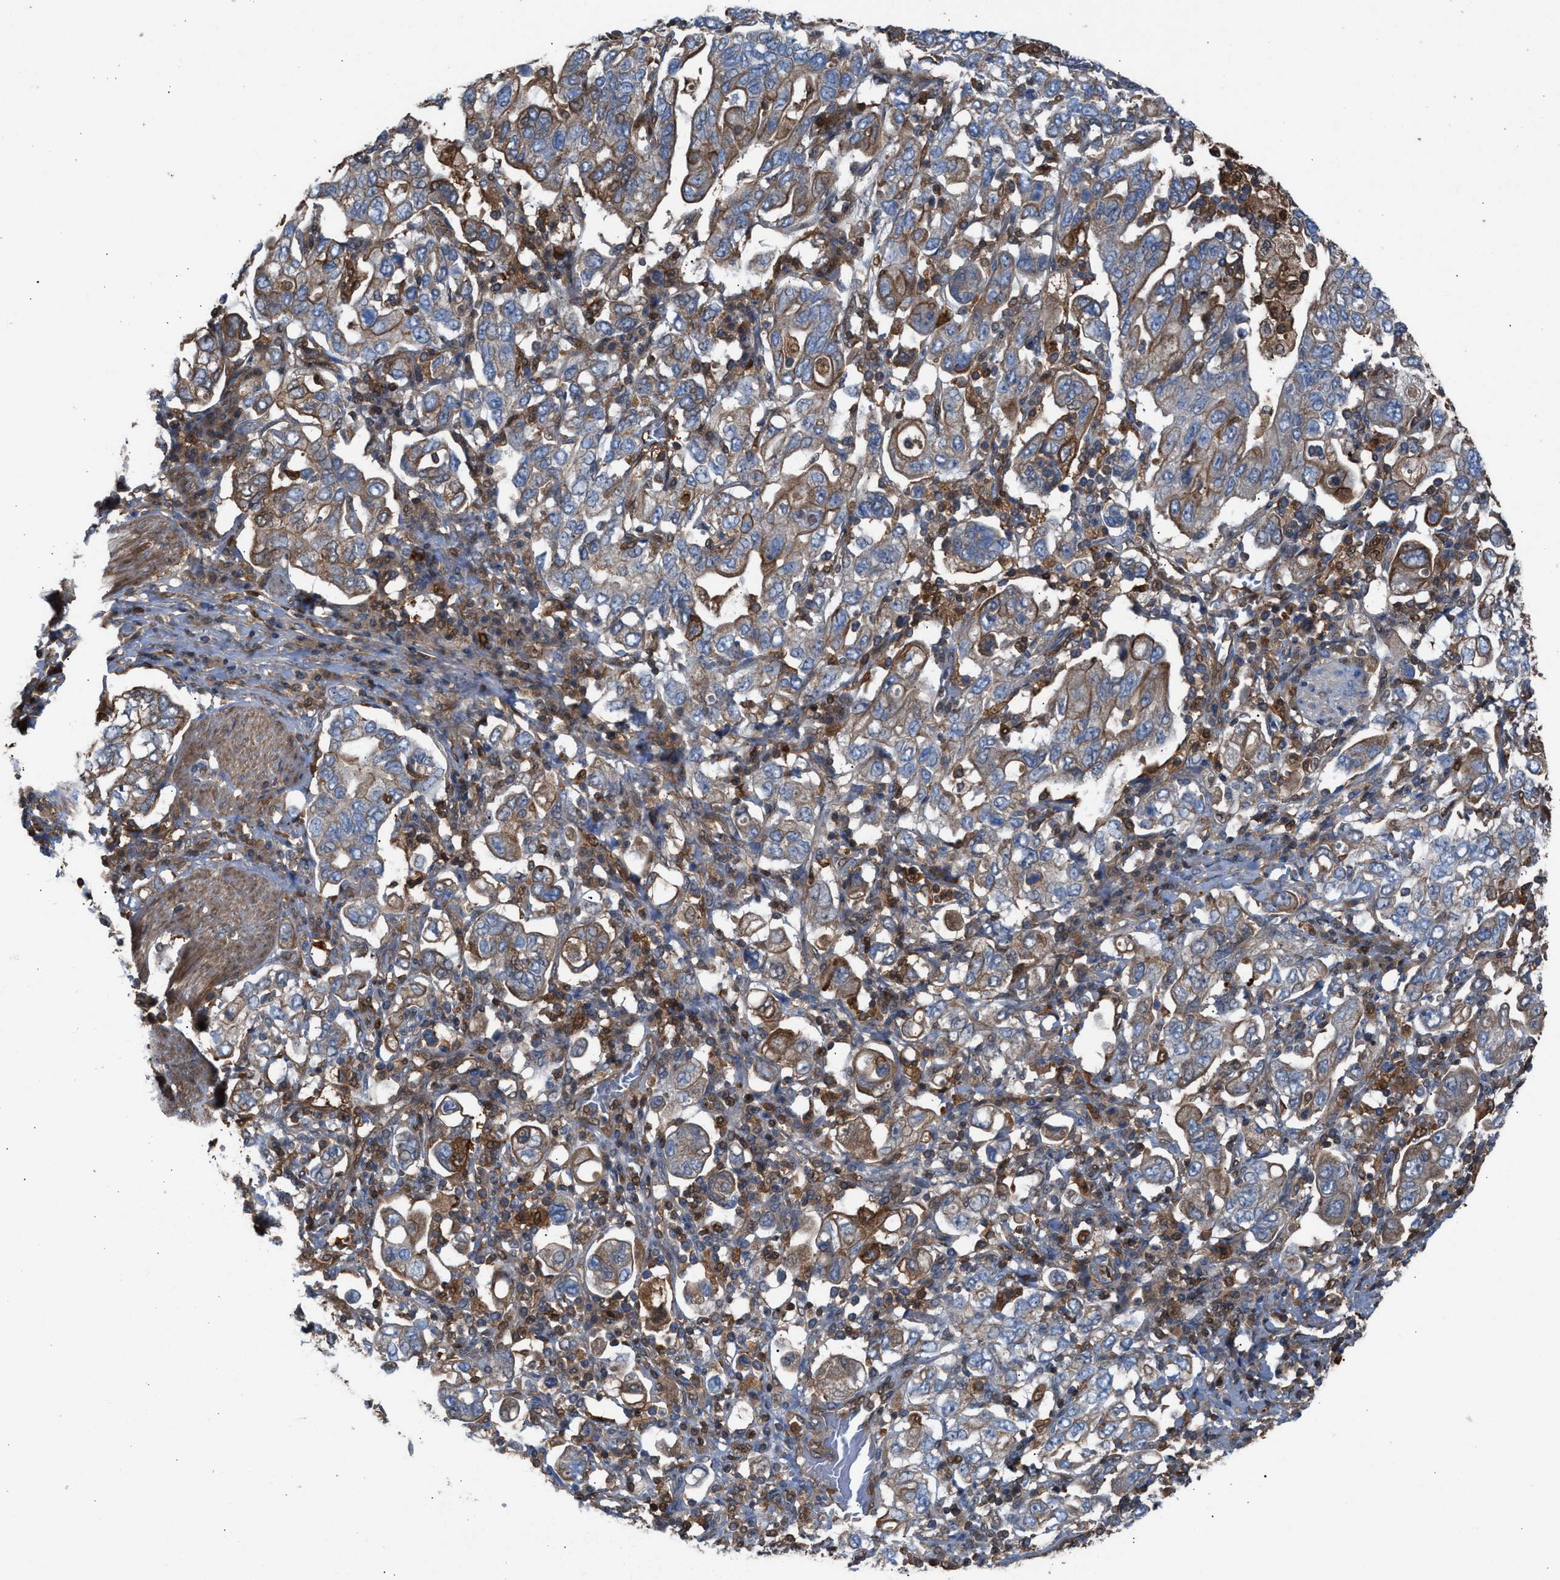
{"staining": {"intensity": "weak", "quantity": "<25%", "location": "cytoplasmic/membranous"}, "tissue": "stomach cancer", "cell_type": "Tumor cells", "image_type": "cancer", "snomed": [{"axis": "morphology", "description": "Adenocarcinoma, NOS"}, {"axis": "topography", "description": "Stomach, upper"}], "caption": "High power microscopy histopathology image of an immunohistochemistry (IHC) photomicrograph of stomach adenocarcinoma, revealing no significant staining in tumor cells.", "gene": "TPK1", "patient": {"sex": "male", "age": 62}}